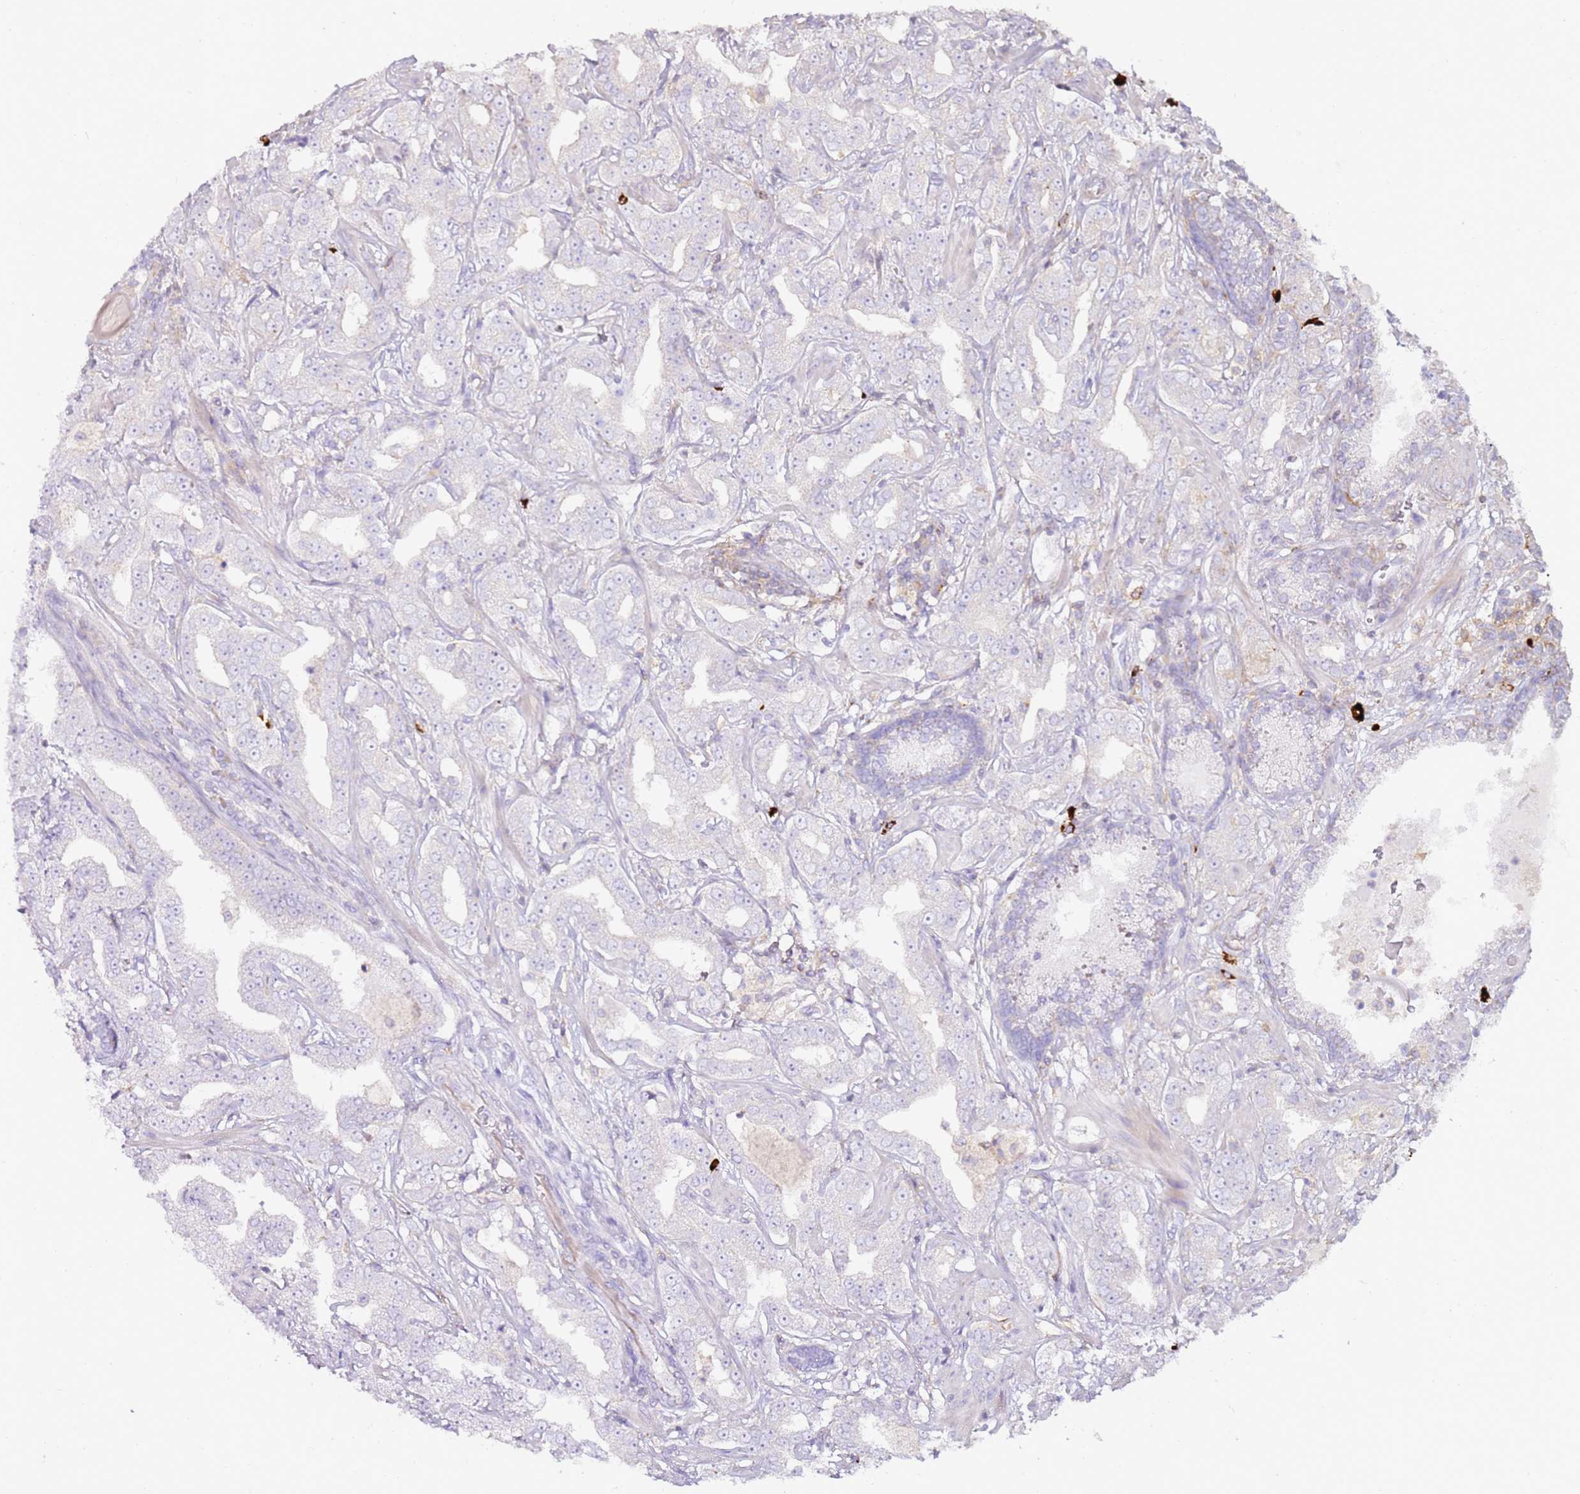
{"staining": {"intensity": "negative", "quantity": "none", "location": "none"}, "tissue": "prostate cancer", "cell_type": "Tumor cells", "image_type": "cancer", "snomed": [{"axis": "morphology", "description": "Adenocarcinoma, High grade"}, {"axis": "topography", "description": "Prostate"}], "caption": "High power microscopy image of an immunohistochemistry (IHC) micrograph of prostate adenocarcinoma (high-grade), revealing no significant expression in tumor cells.", "gene": "FPR1", "patient": {"sex": "male", "age": 63}}